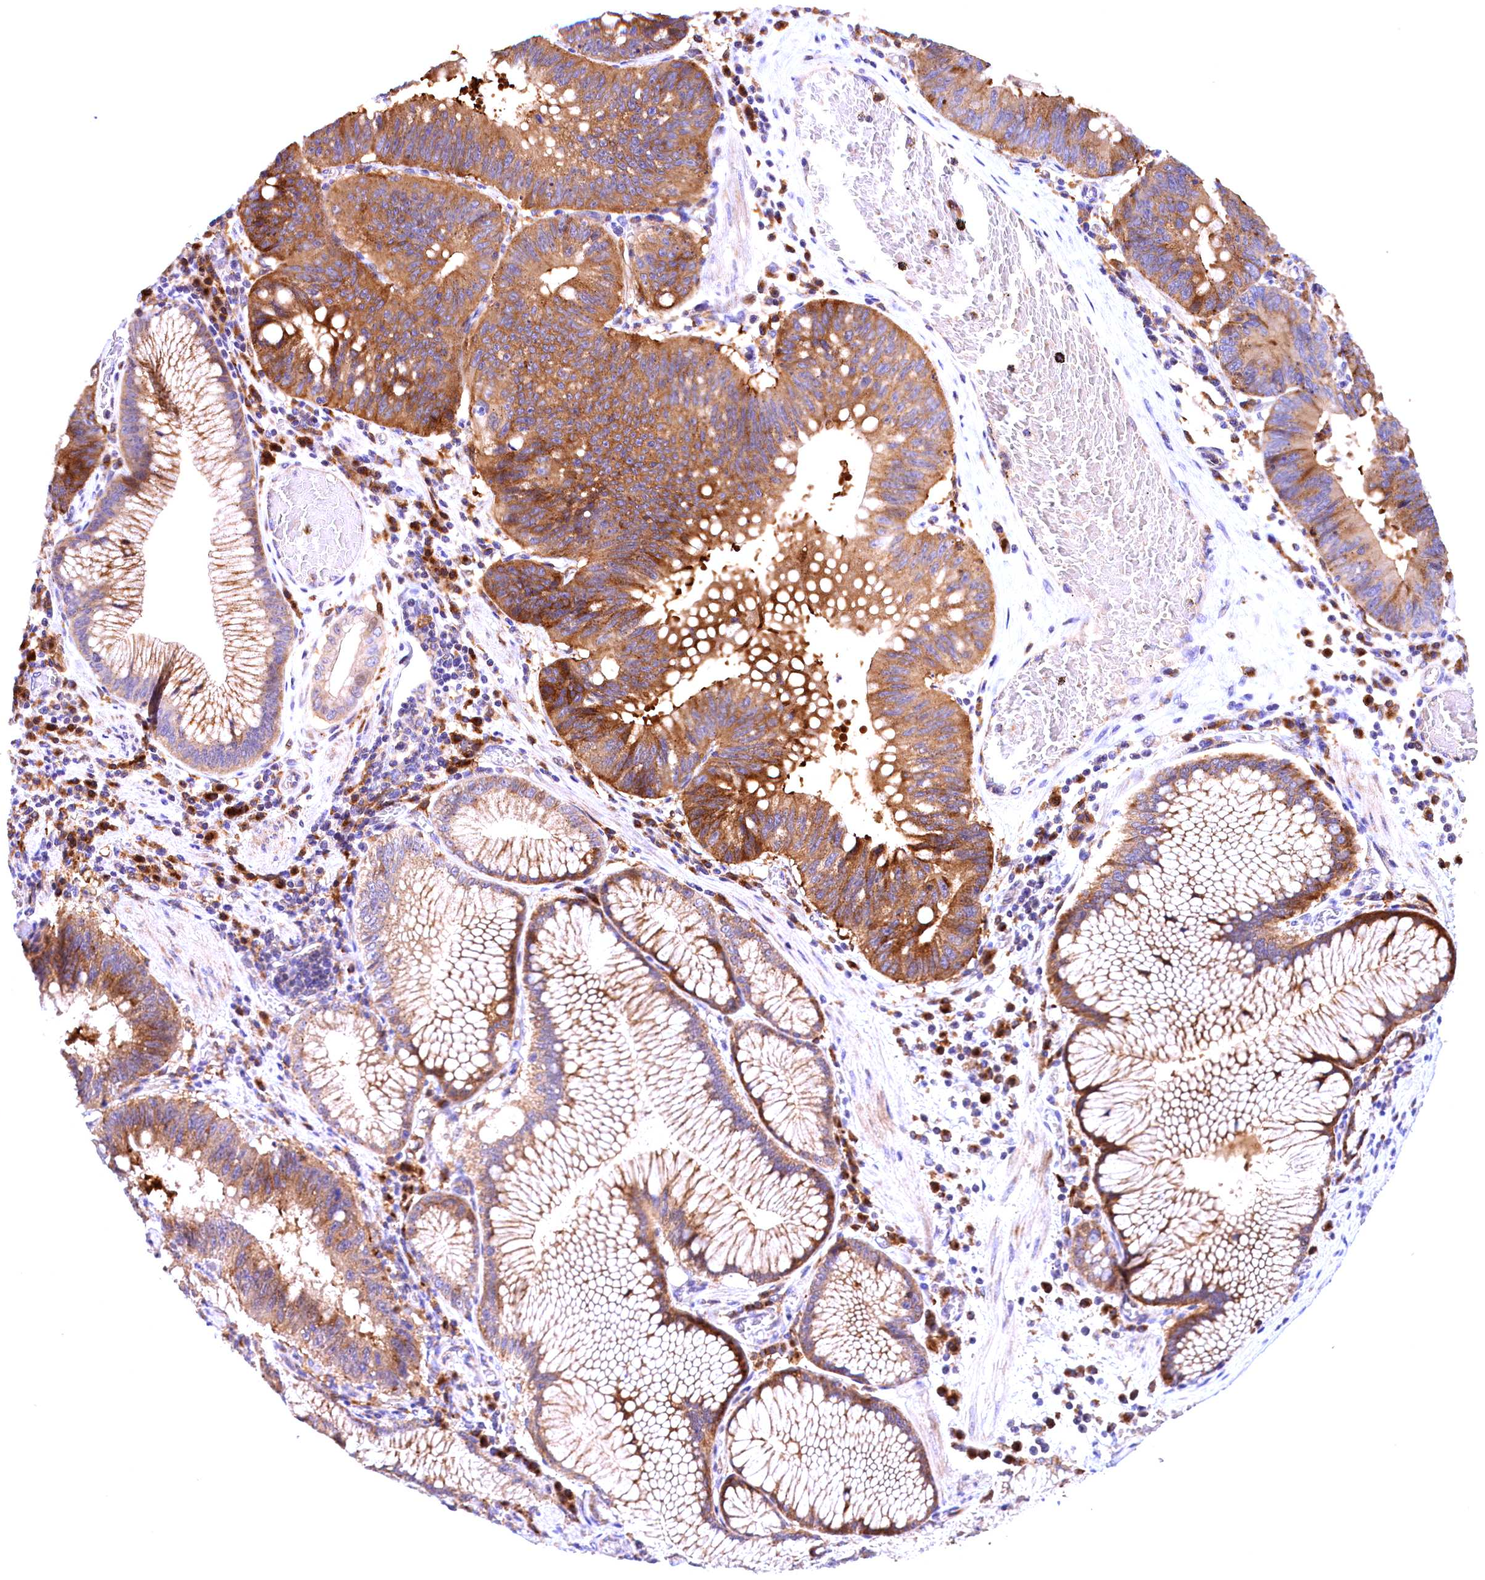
{"staining": {"intensity": "strong", "quantity": ">75%", "location": "cytoplasmic/membranous"}, "tissue": "stomach cancer", "cell_type": "Tumor cells", "image_type": "cancer", "snomed": [{"axis": "morphology", "description": "Adenocarcinoma, NOS"}, {"axis": "topography", "description": "Stomach"}], "caption": "There is high levels of strong cytoplasmic/membranous expression in tumor cells of stomach cancer, as demonstrated by immunohistochemical staining (brown color).", "gene": "NAIP", "patient": {"sex": "male", "age": 59}}